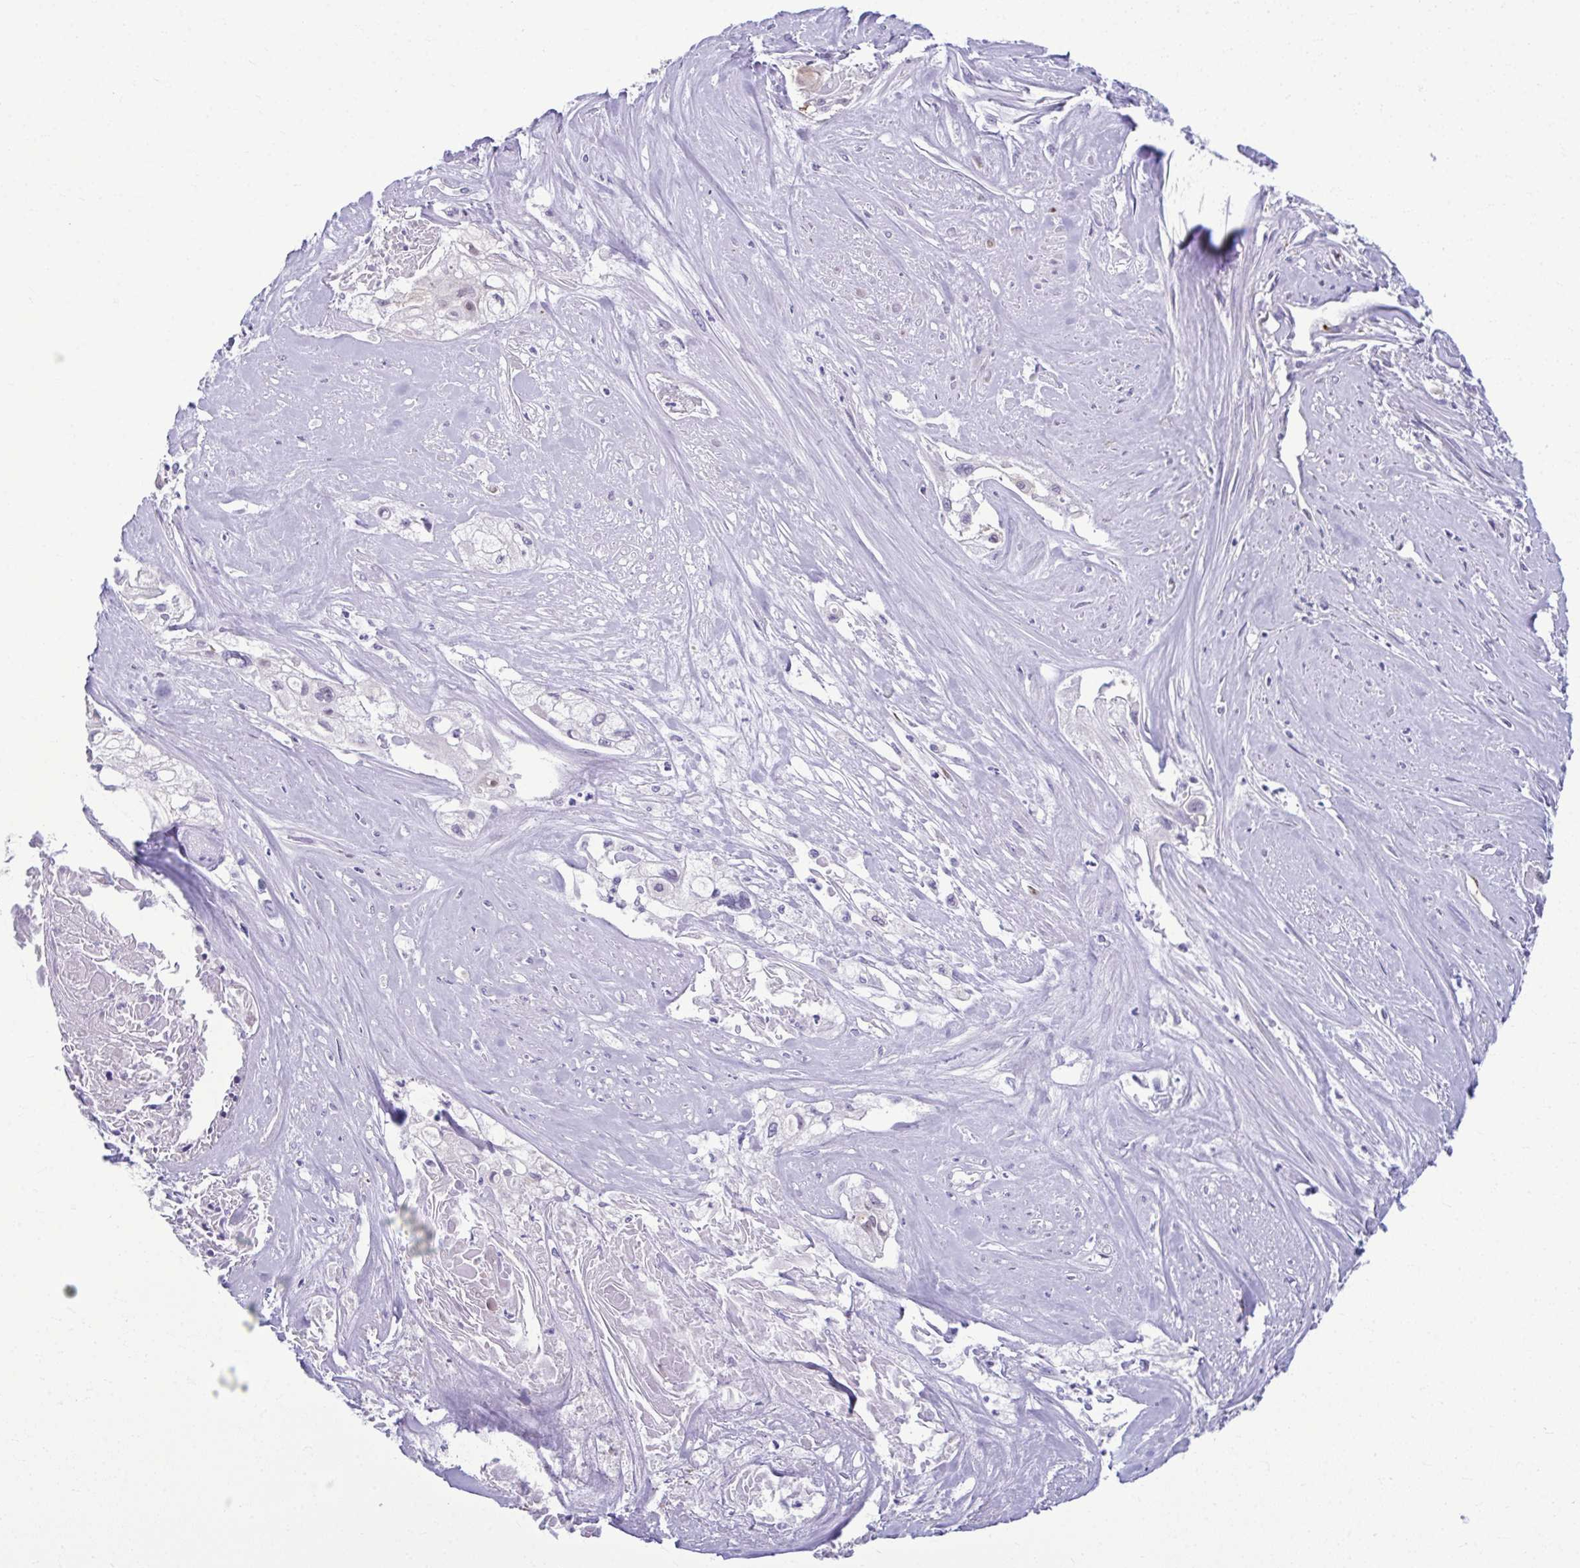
{"staining": {"intensity": "negative", "quantity": "none", "location": "none"}, "tissue": "cervical cancer", "cell_type": "Tumor cells", "image_type": "cancer", "snomed": [{"axis": "morphology", "description": "Squamous cell carcinoma, NOS"}, {"axis": "topography", "description": "Cervix"}], "caption": "This micrograph is of squamous cell carcinoma (cervical) stained with immunohistochemistry to label a protein in brown with the nuclei are counter-stained blue. There is no expression in tumor cells. (DAB (3,3'-diaminobenzidine) immunohistochemistry (IHC), high magnification).", "gene": "SERPINI1", "patient": {"sex": "female", "age": 49}}